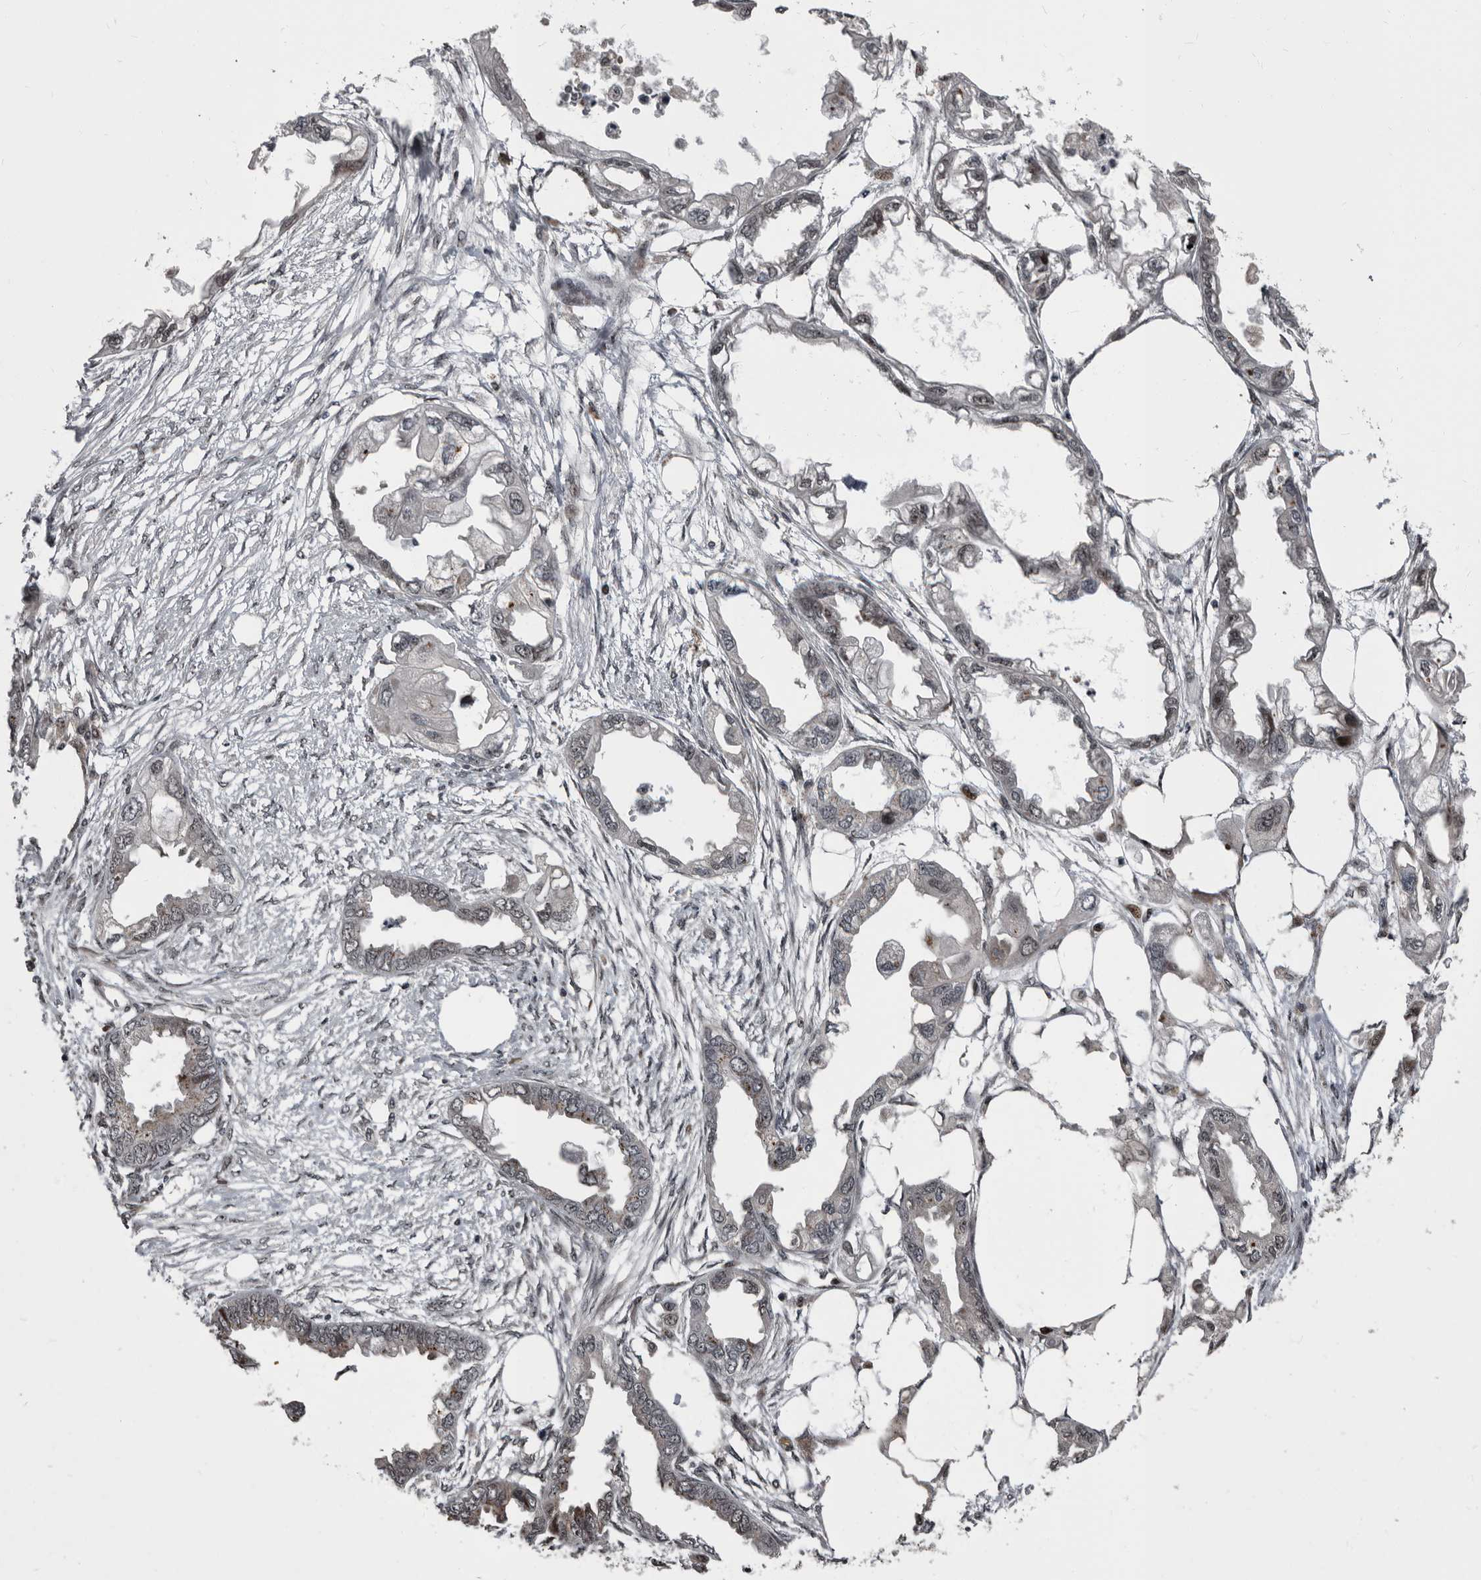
{"staining": {"intensity": "moderate", "quantity": "<25%", "location": "nuclear"}, "tissue": "endometrial cancer", "cell_type": "Tumor cells", "image_type": "cancer", "snomed": [{"axis": "morphology", "description": "Adenocarcinoma, NOS"}, {"axis": "morphology", "description": "Adenocarcinoma, metastatic, NOS"}, {"axis": "topography", "description": "Adipose tissue"}, {"axis": "topography", "description": "Endometrium"}], "caption": "An image of metastatic adenocarcinoma (endometrial) stained for a protein reveals moderate nuclear brown staining in tumor cells.", "gene": "CHD1L", "patient": {"sex": "female", "age": 67}}